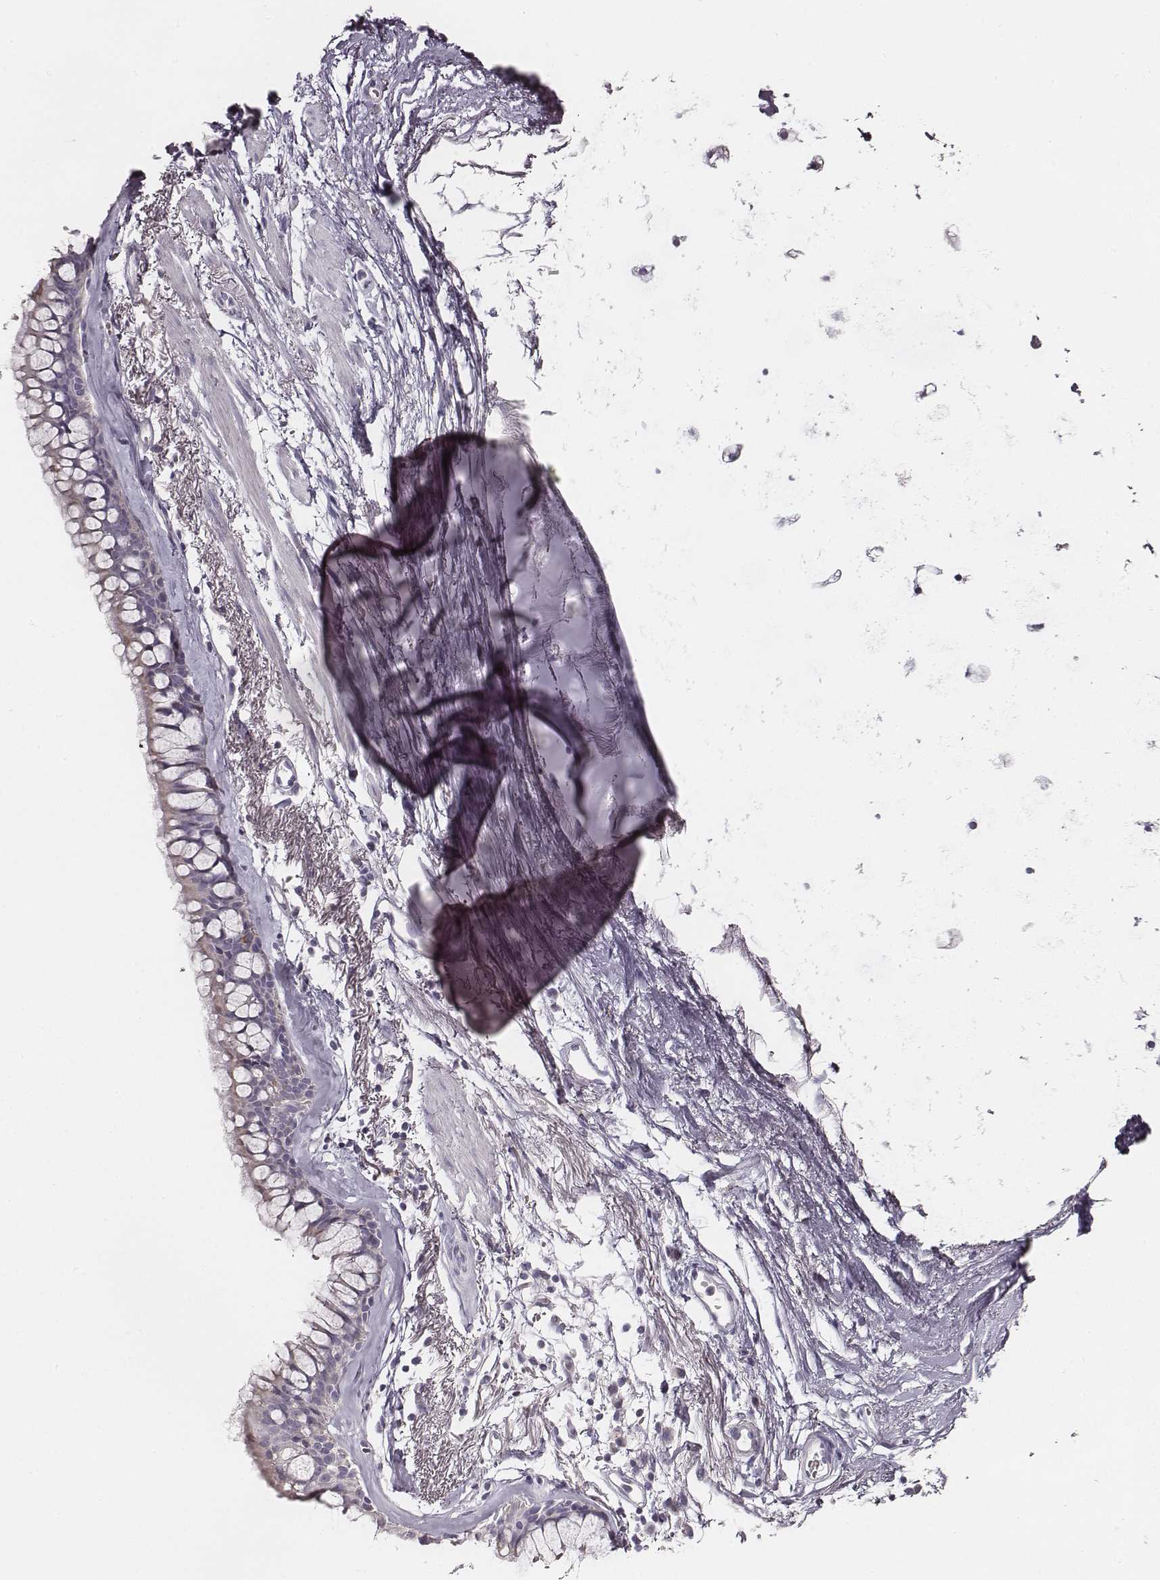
{"staining": {"intensity": "weak", "quantity": "25%-75%", "location": "cytoplasmic/membranous"}, "tissue": "bronchus", "cell_type": "Respiratory epithelial cells", "image_type": "normal", "snomed": [{"axis": "morphology", "description": "Normal tissue, NOS"}, {"axis": "morphology", "description": "Squamous cell carcinoma, NOS"}, {"axis": "topography", "description": "Cartilage tissue"}, {"axis": "topography", "description": "Bronchus"}], "caption": "Protein expression analysis of benign bronchus demonstrates weak cytoplasmic/membranous expression in approximately 25%-75% of respiratory epithelial cells.", "gene": "UBL4B", "patient": {"sex": "male", "age": 72}}